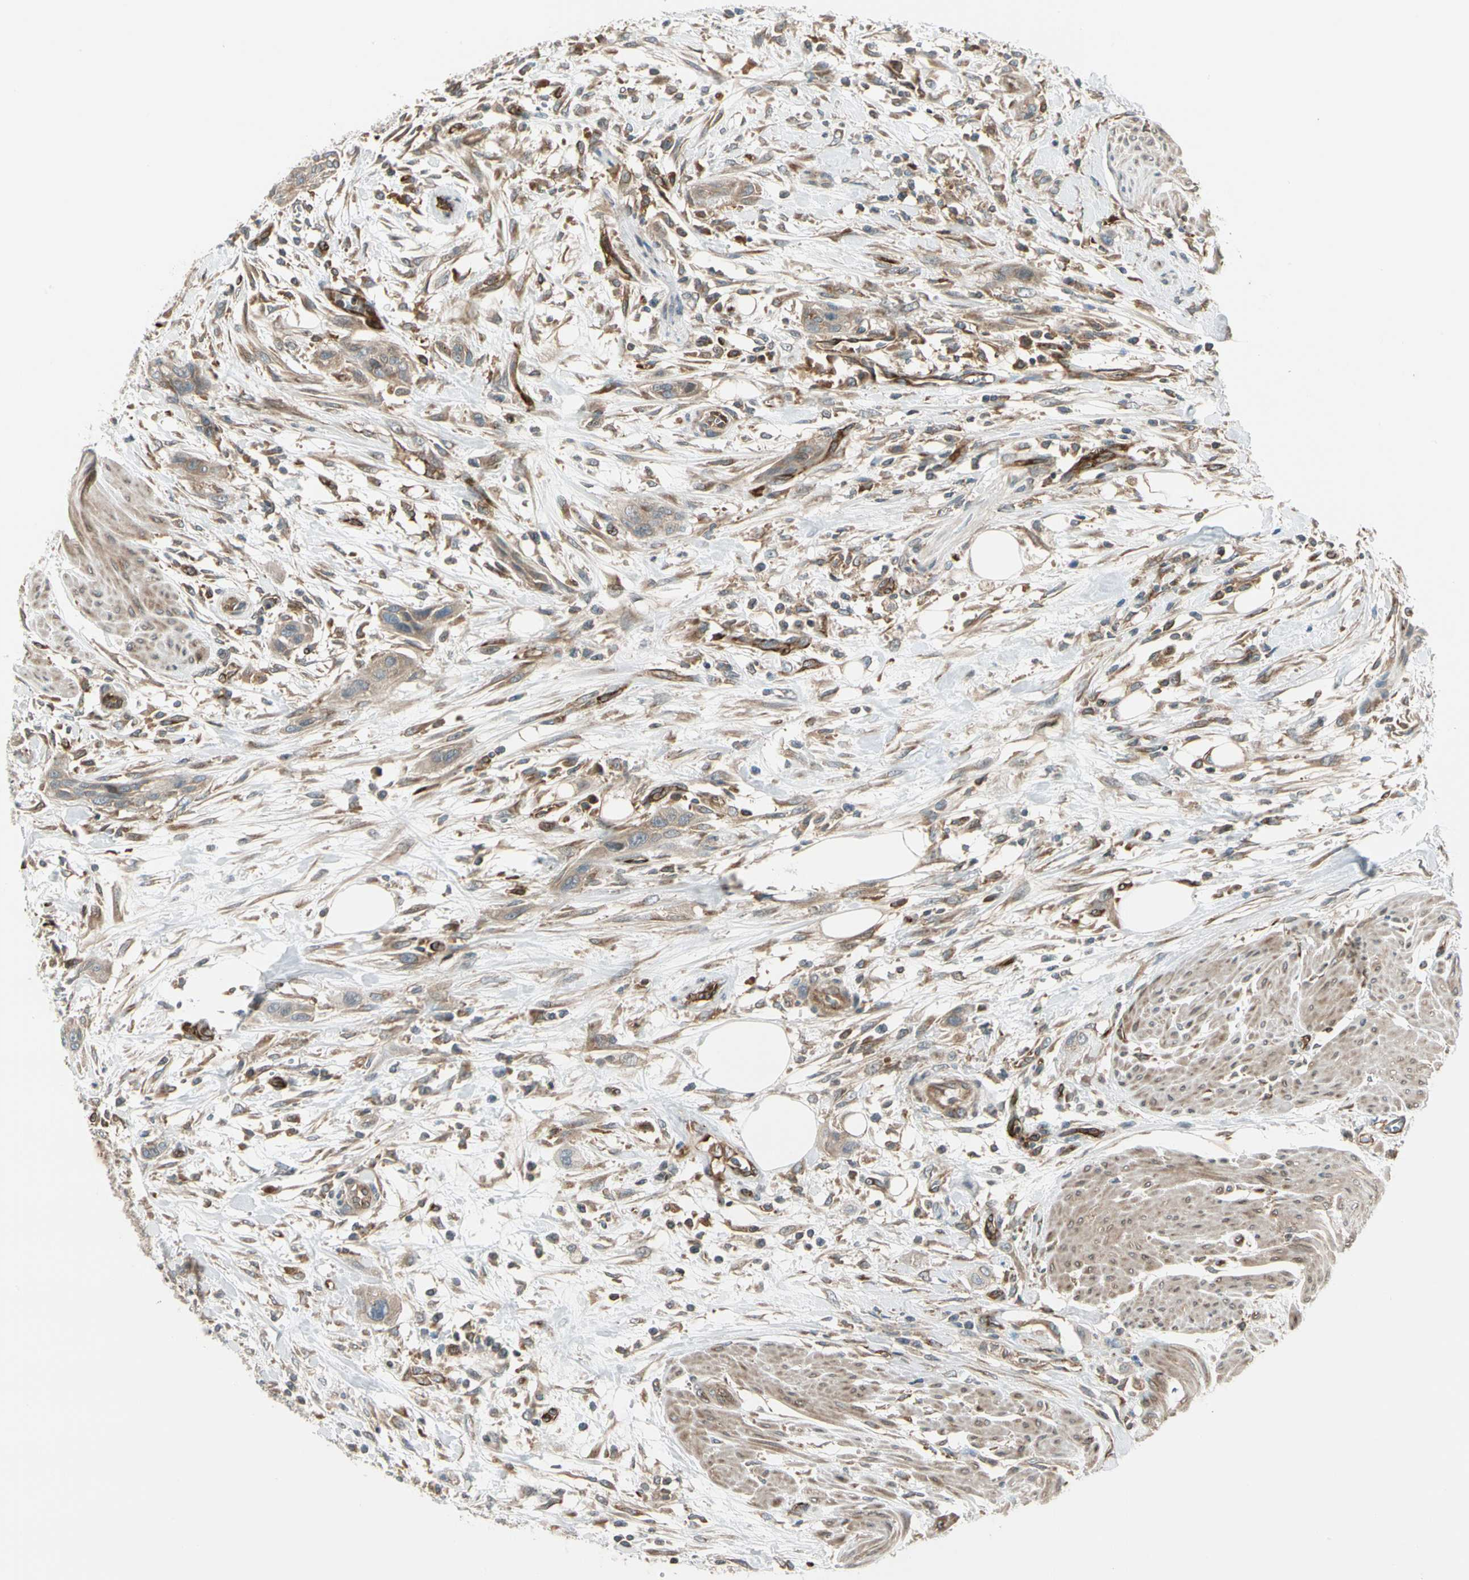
{"staining": {"intensity": "weak", "quantity": ">75%", "location": "cytoplasmic/membranous"}, "tissue": "urothelial cancer", "cell_type": "Tumor cells", "image_type": "cancer", "snomed": [{"axis": "morphology", "description": "Urothelial carcinoma, High grade"}, {"axis": "topography", "description": "Urinary bladder"}], "caption": "Immunohistochemistry (IHC) (DAB (3,3'-diaminobenzidine)) staining of urothelial cancer displays weak cytoplasmic/membranous protein positivity in about >75% of tumor cells.", "gene": "TRIO", "patient": {"sex": "male", "age": 35}}